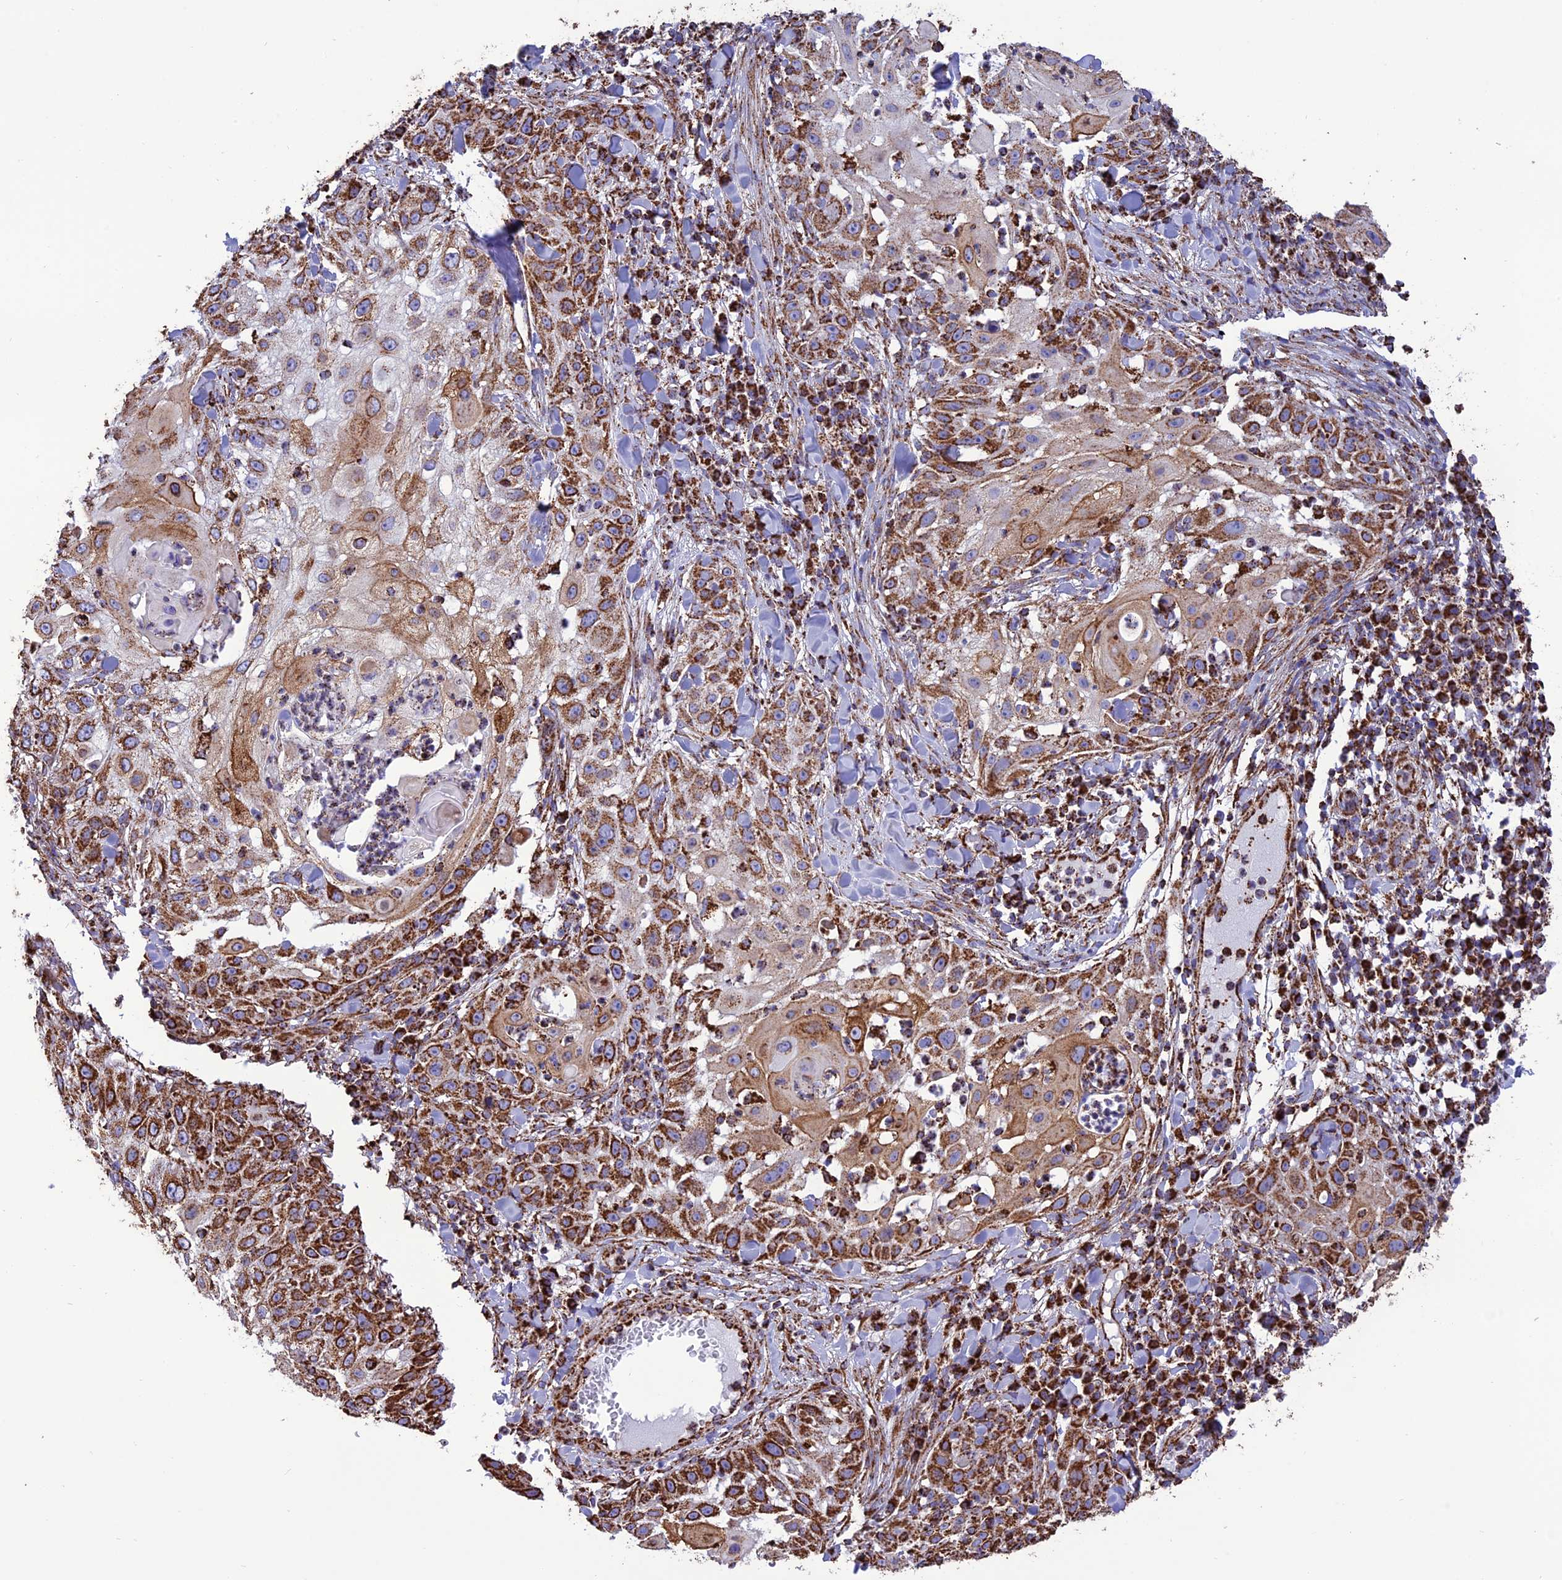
{"staining": {"intensity": "strong", "quantity": "25%-75%", "location": "cytoplasmic/membranous"}, "tissue": "skin cancer", "cell_type": "Tumor cells", "image_type": "cancer", "snomed": [{"axis": "morphology", "description": "Squamous cell carcinoma, NOS"}, {"axis": "topography", "description": "Skin"}], "caption": "Skin cancer stained with a protein marker shows strong staining in tumor cells.", "gene": "NDUFAF1", "patient": {"sex": "female", "age": 44}}